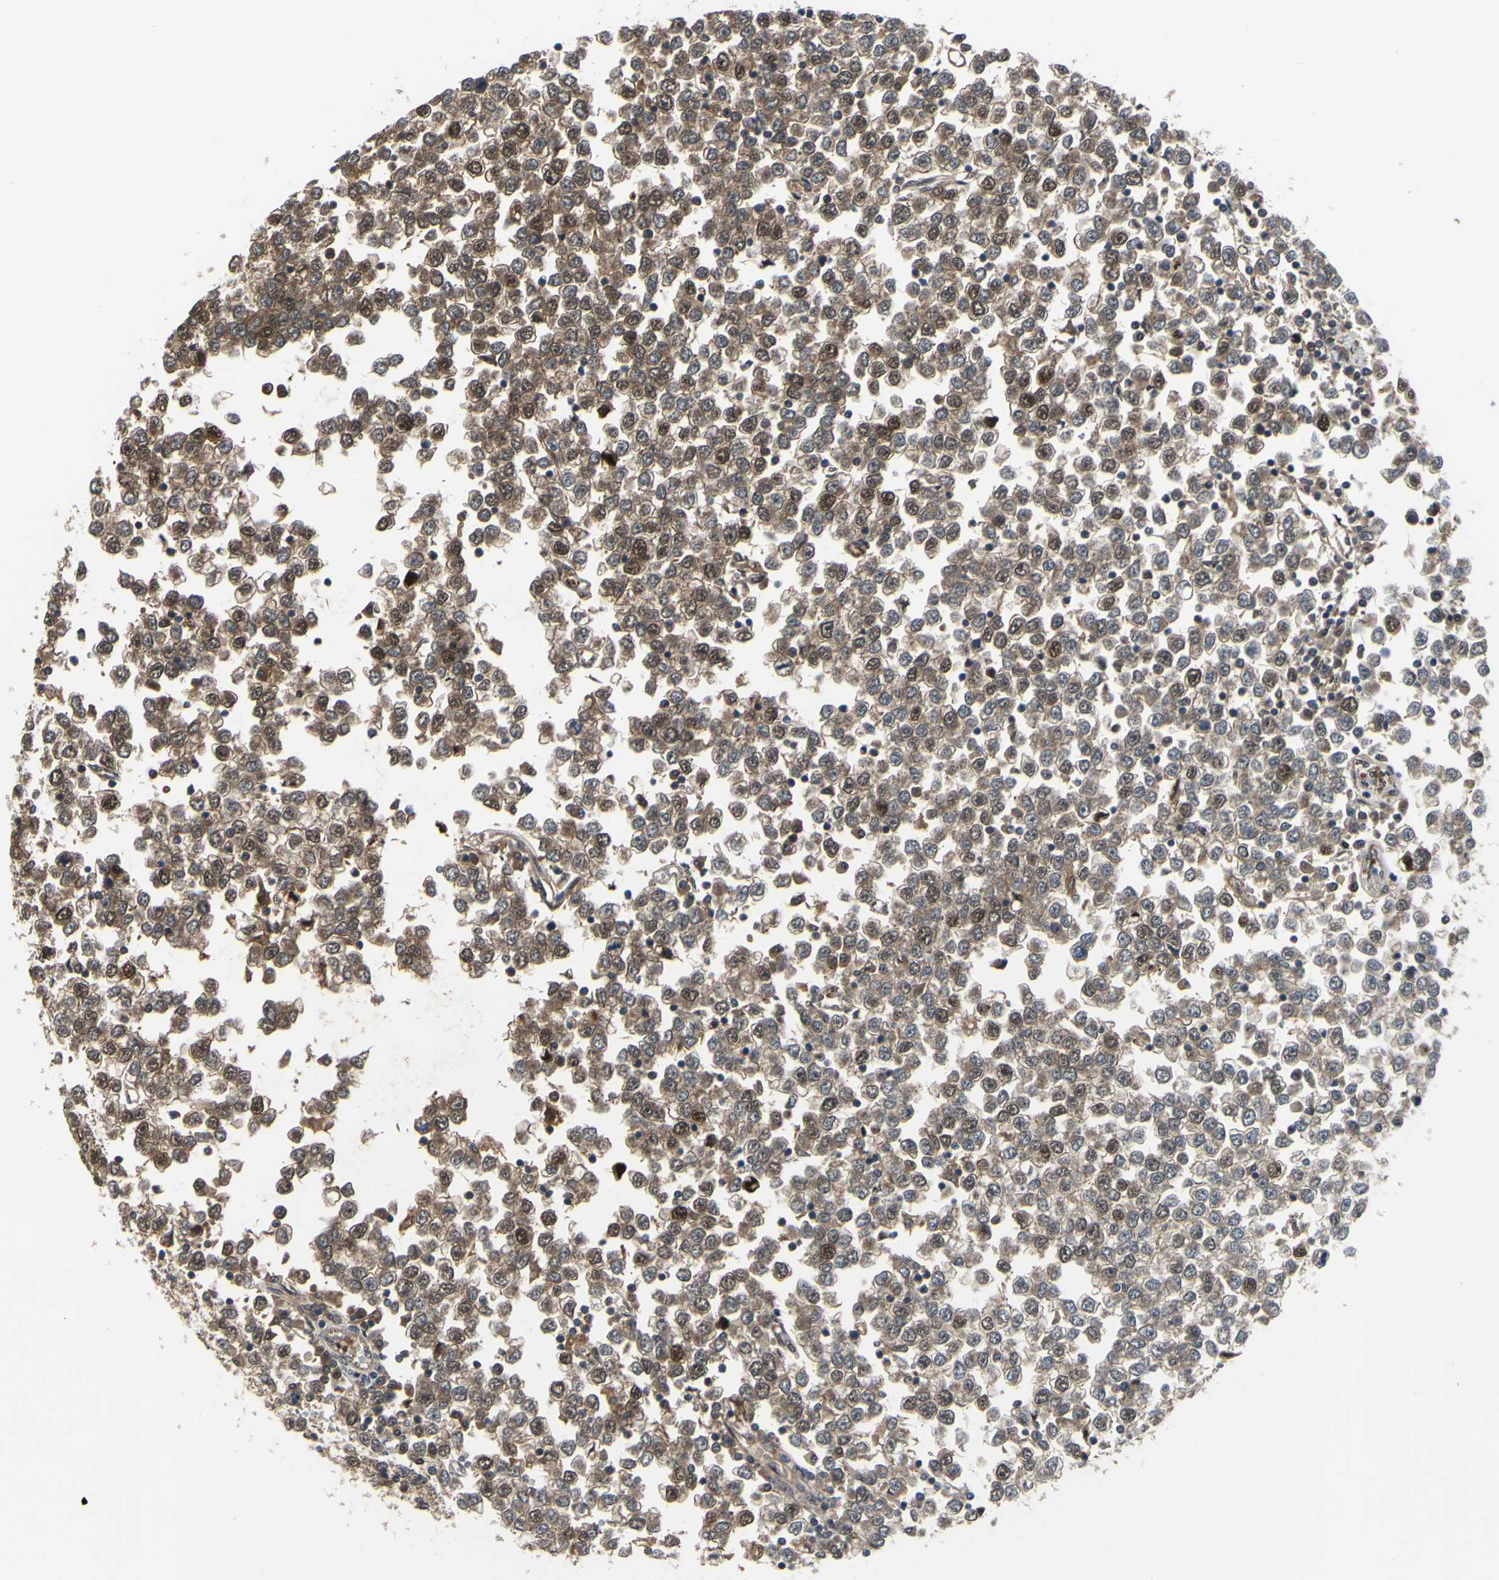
{"staining": {"intensity": "moderate", "quantity": "25%-75%", "location": "cytoplasmic/membranous,nuclear"}, "tissue": "testis cancer", "cell_type": "Tumor cells", "image_type": "cancer", "snomed": [{"axis": "morphology", "description": "Seminoma, NOS"}, {"axis": "topography", "description": "Testis"}], "caption": "This is an image of immunohistochemistry staining of testis seminoma, which shows moderate positivity in the cytoplasmic/membranous and nuclear of tumor cells.", "gene": "HSPA4", "patient": {"sex": "male", "age": 65}}